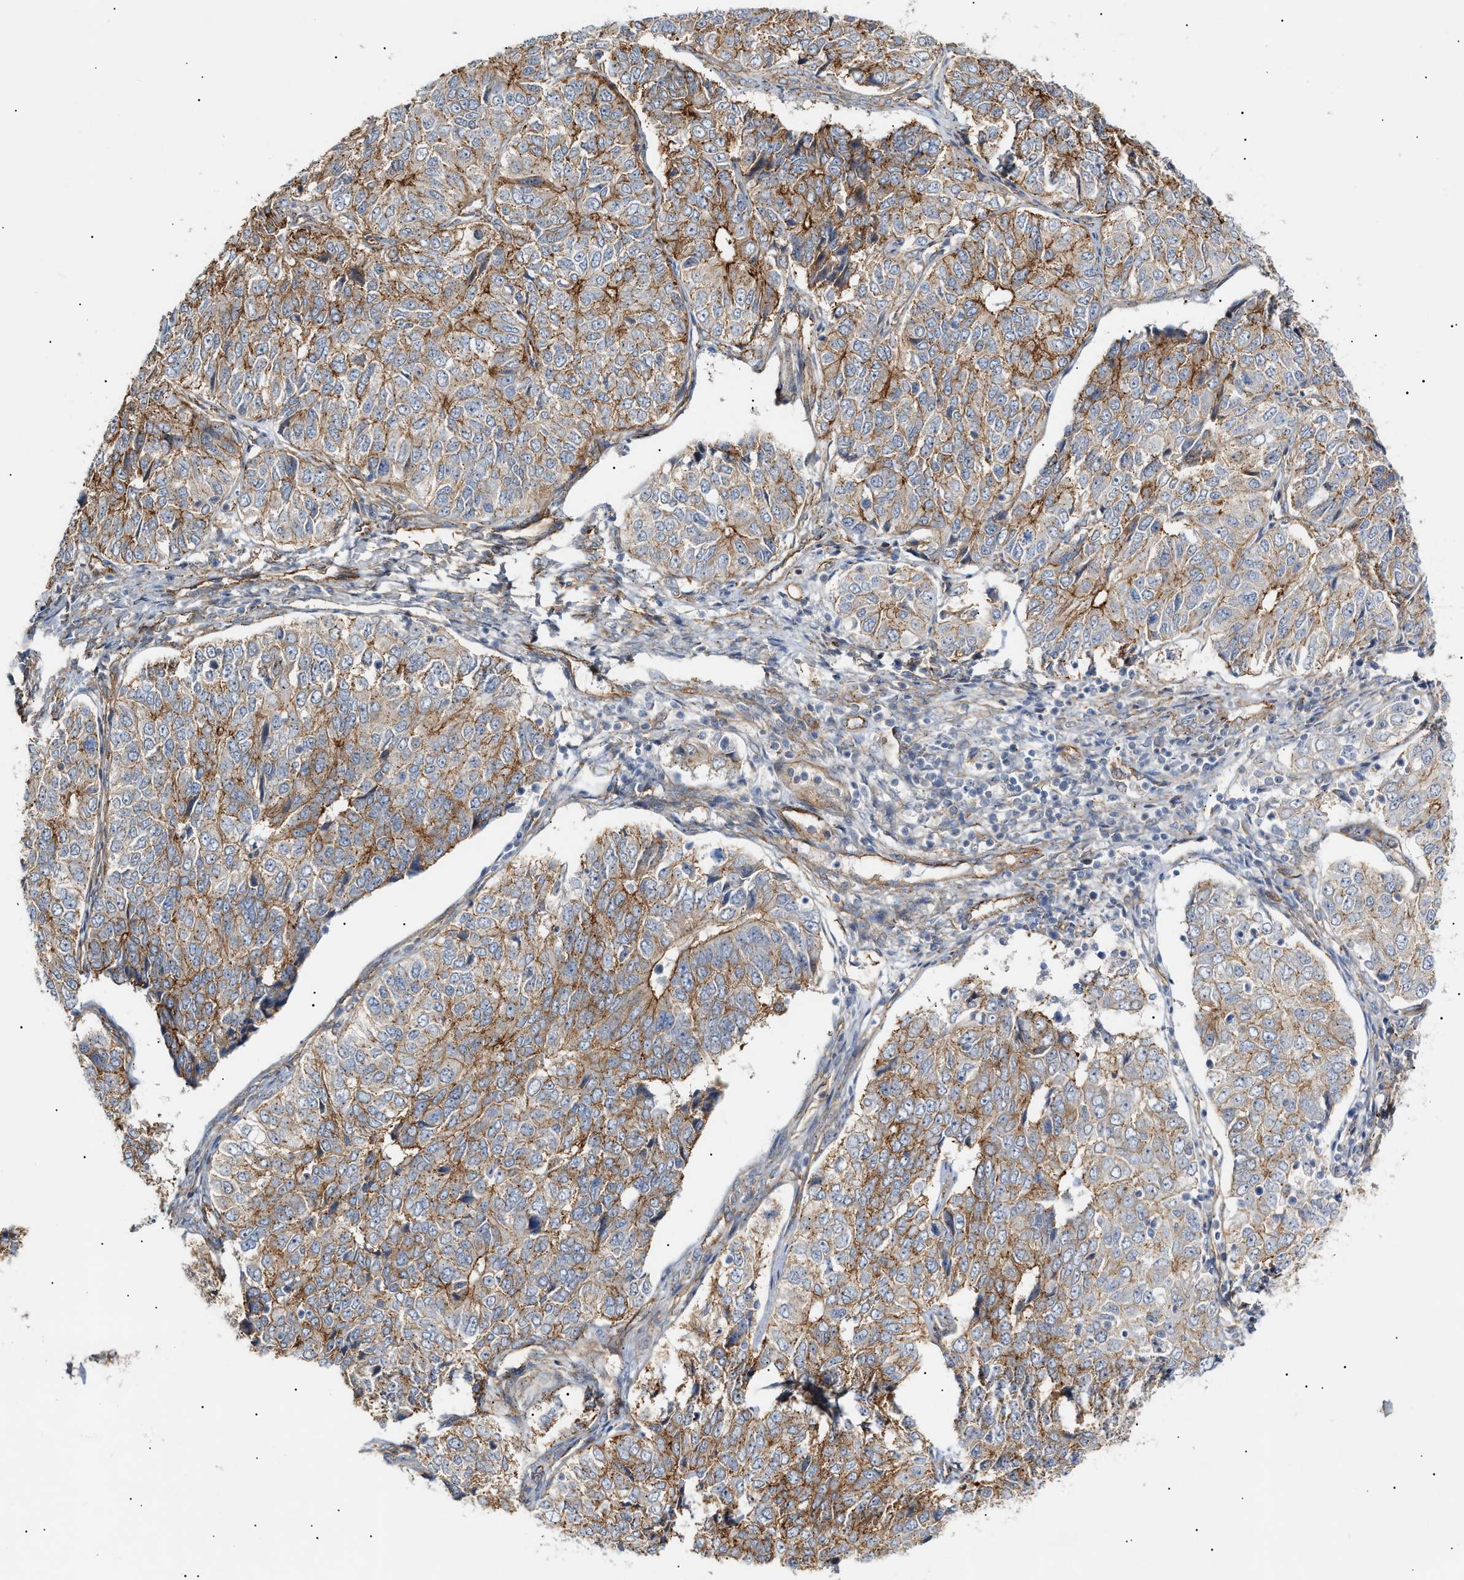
{"staining": {"intensity": "moderate", "quantity": ">75%", "location": "cytoplasmic/membranous"}, "tissue": "ovarian cancer", "cell_type": "Tumor cells", "image_type": "cancer", "snomed": [{"axis": "morphology", "description": "Carcinoma, endometroid"}, {"axis": "topography", "description": "Ovary"}], "caption": "Immunohistochemical staining of ovarian cancer reveals moderate cytoplasmic/membranous protein staining in approximately >75% of tumor cells. Immunohistochemistry stains the protein in brown and the nuclei are stained blue.", "gene": "ZFHX2", "patient": {"sex": "female", "age": 51}}